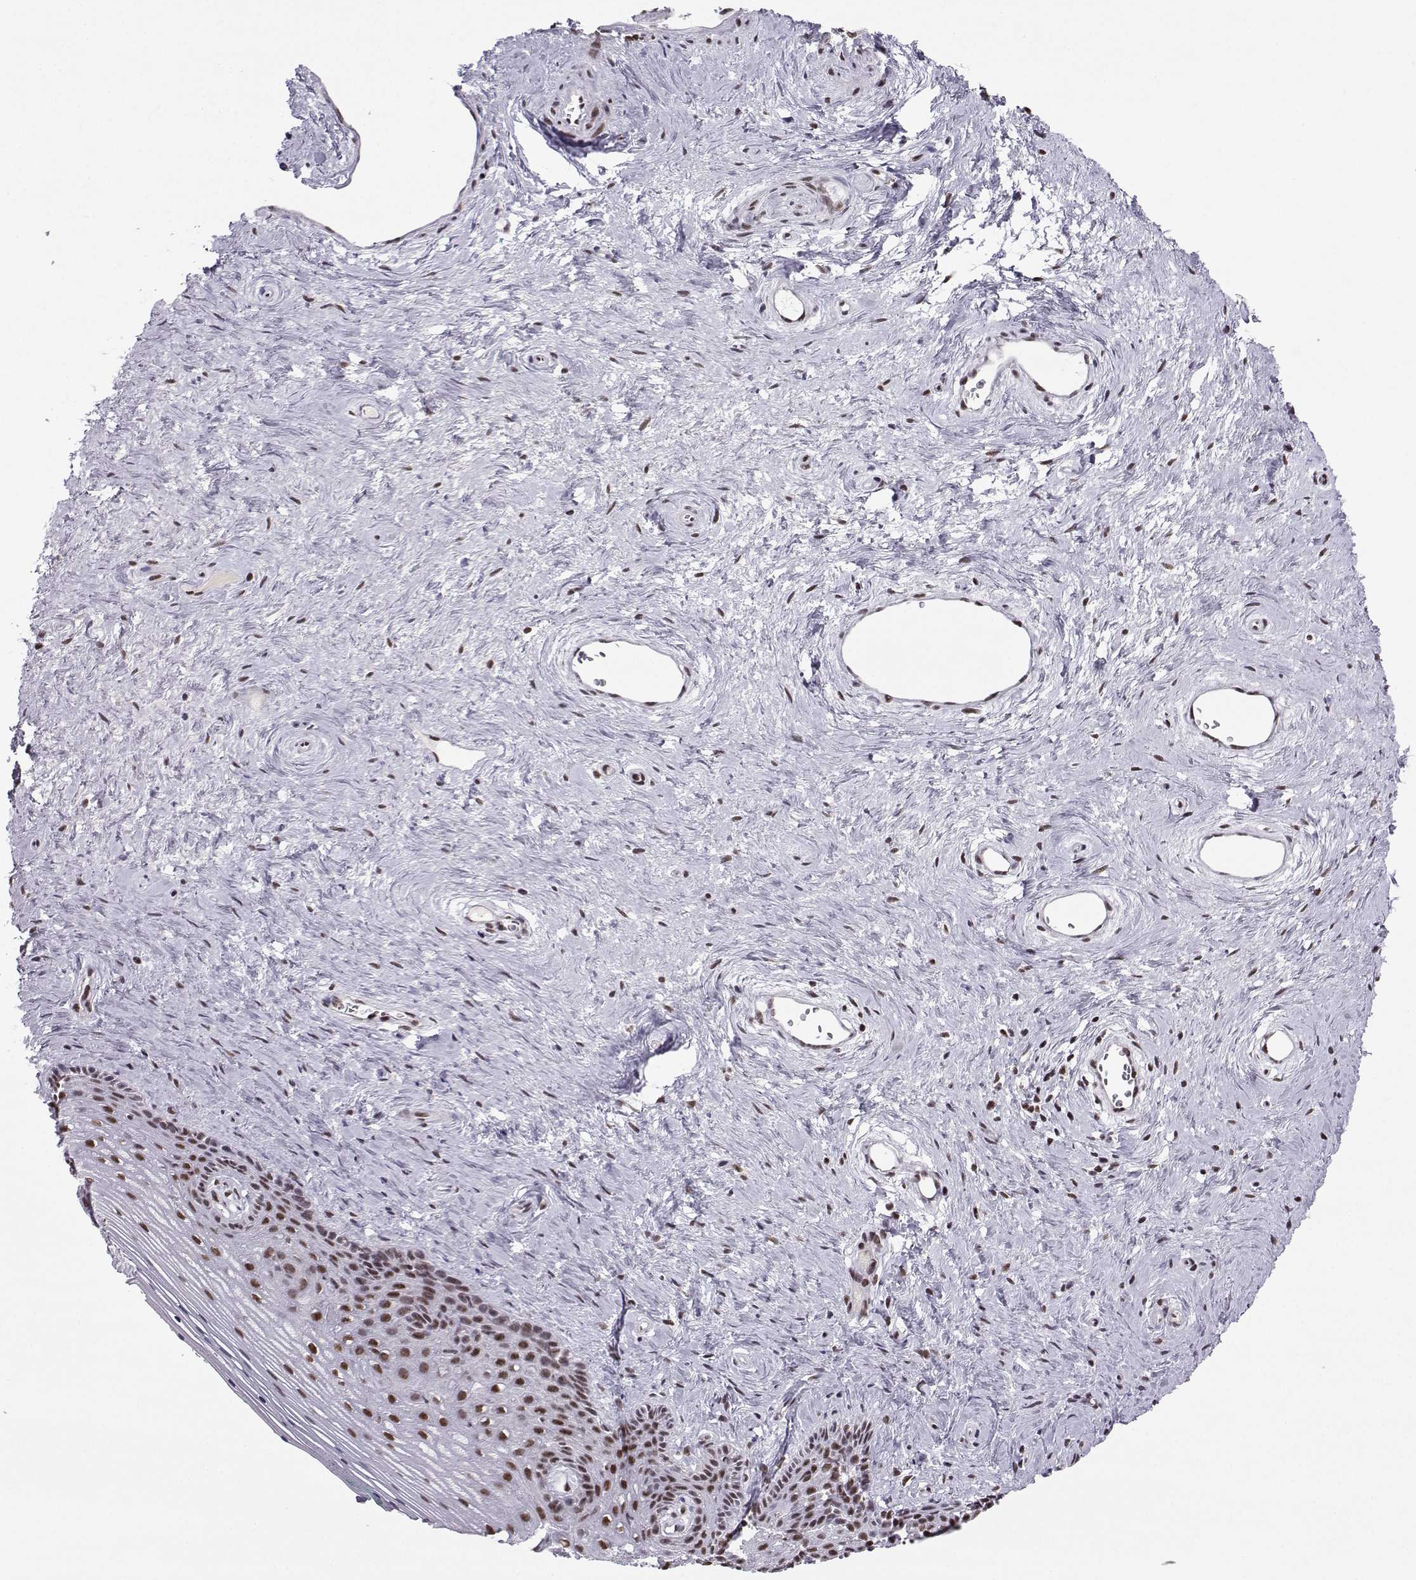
{"staining": {"intensity": "moderate", "quantity": ">75%", "location": "nuclear"}, "tissue": "vagina", "cell_type": "Squamous epithelial cells", "image_type": "normal", "snomed": [{"axis": "morphology", "description": "Normal tissue, NOS"}, {"axis": "topography", "description": "Vagina"}], "caption": "Immunohistochemical staining of benign vagina exhibits >75% levels of moderate nuclear protein expression in about >75% of squamous epithelial cells.", "gene": "SNRPB2", "patient": {"sex": "female", "age": 45}}